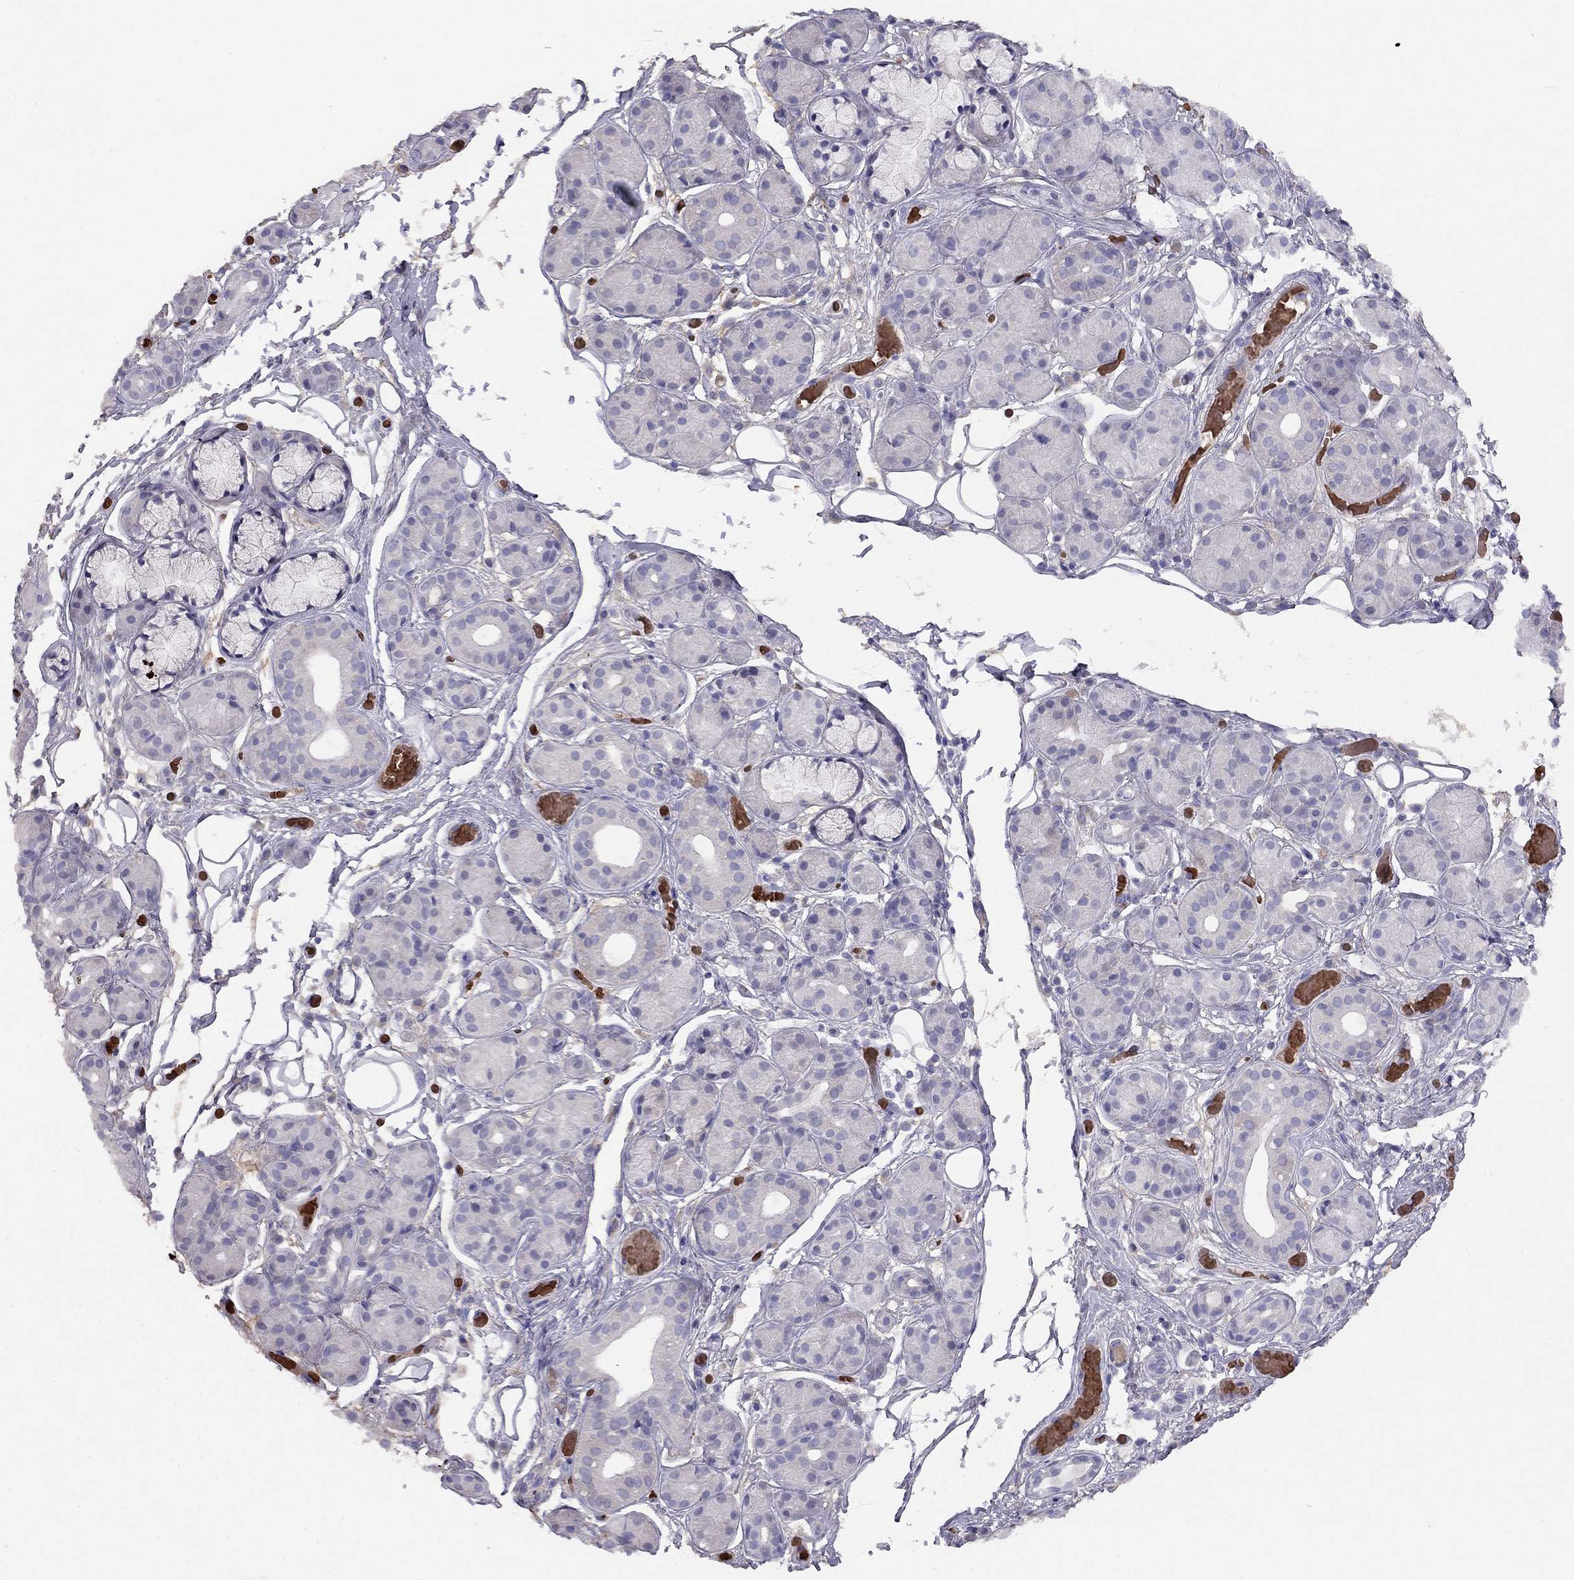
{"staining": {"intensity": "negative", "quantity": "none", "location": "none"}, "tissue": "salivary gland", "cell_type": "Glandular cells", "image_type": "normal", "snomed": [{"axis": "morphology", "description": "Normal tissue, NOS"}, {"axis": "topography", "description": "Salivary gland"}, {"axis": "topography", "description": "Peripheral nerve tissue"}], "caption": "Immunohistochemistry histopathology image of unremarkable human salivary gland stained for a protein (brown), which exhibits no staining in glandular cells. The staining was performed using DAB (3,3'-diaminobenzidine) to visualize the protein expression in brown, while the nuclei were stained in blue with hematoxylin (Magnification: 20x).", "gene": "RHCE", "patient": {"sex": "male", "age": 71}}